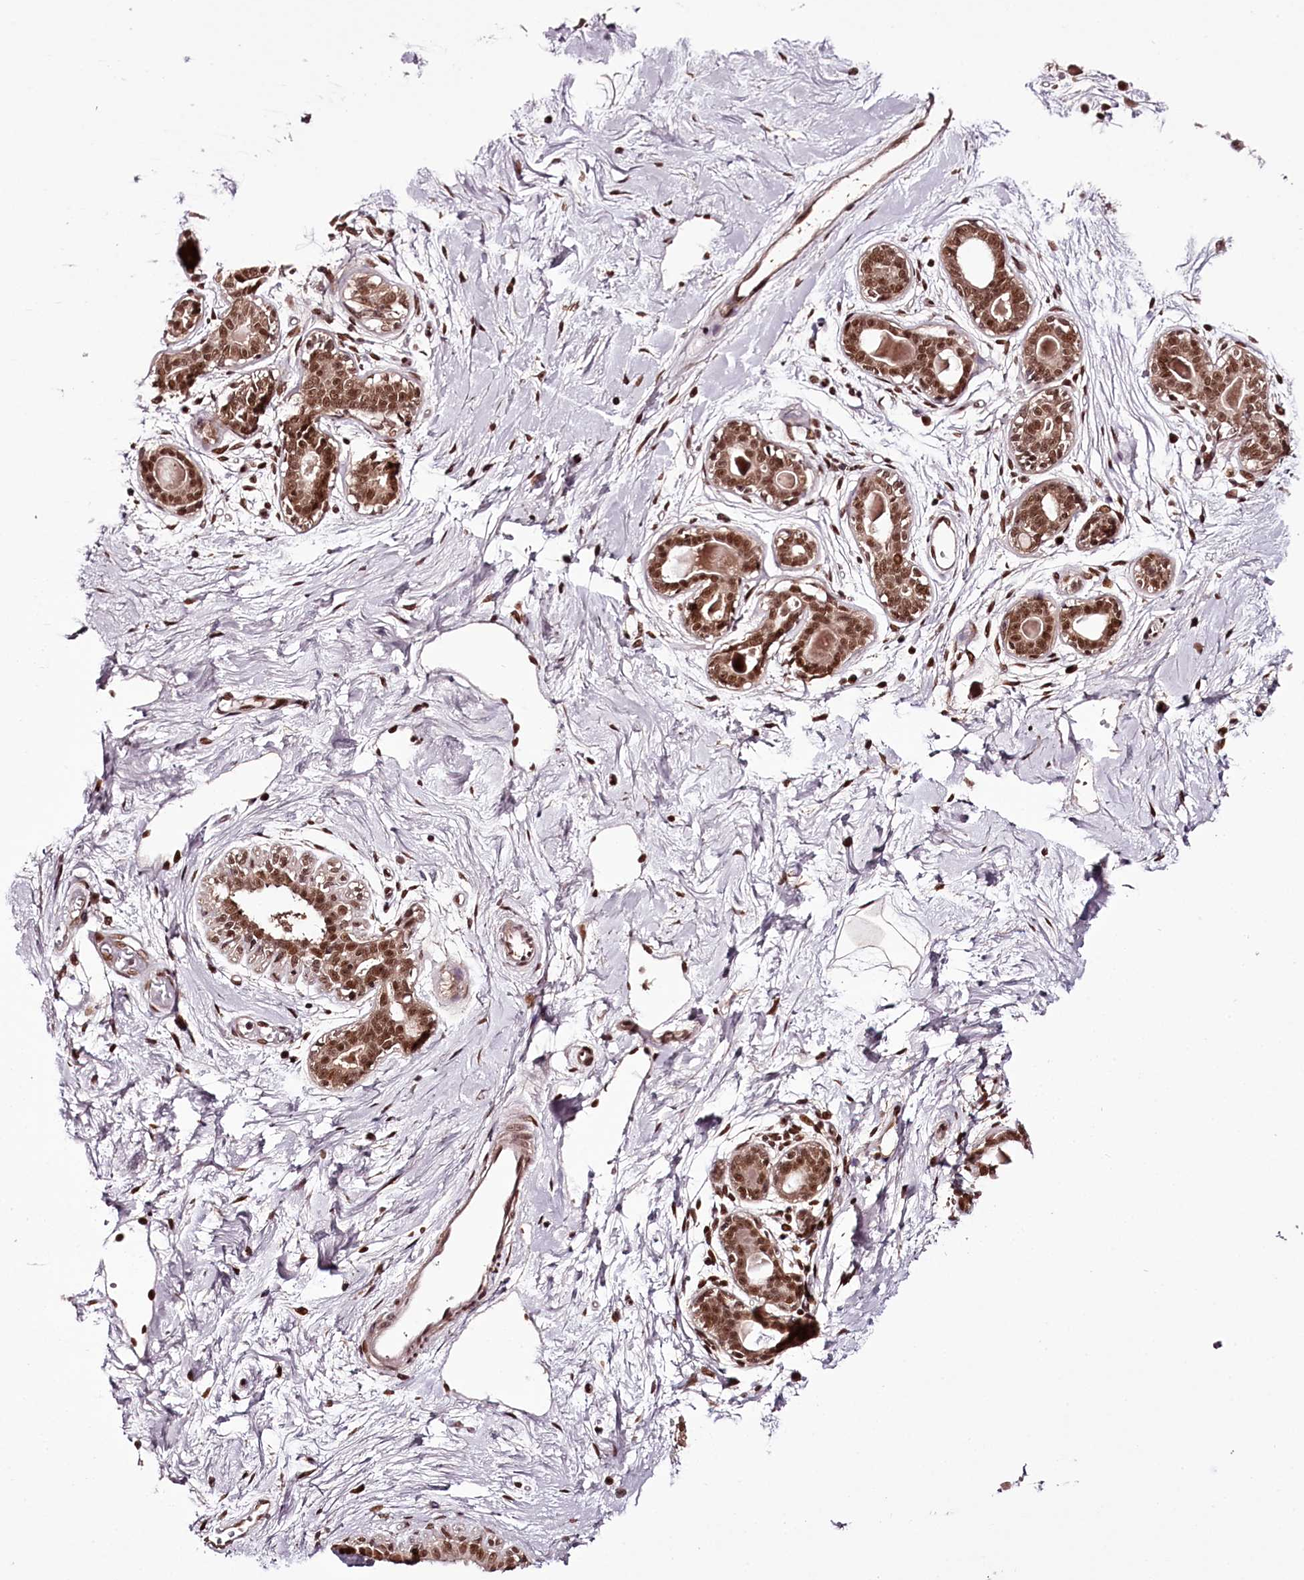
{"staining": {"intensity": "moderate", "quantity": ">75%", "location": "nuclear"}, "tissue": "breast", "cell_type": "Adipocytes", "image_type": "normal", "snomed": [{"axis": "morphology", "description": "Normal tissue, NOS"}, {"axis": "topography", "description": "Breast"}], "caption": "About >75% of adipocytes in unremarkable human breast show moderate nuclear protein staining as visualized by brown immunohistochemical staining.", "gene": "TTC33", "patient": {"sex": "female", "age": 45}}